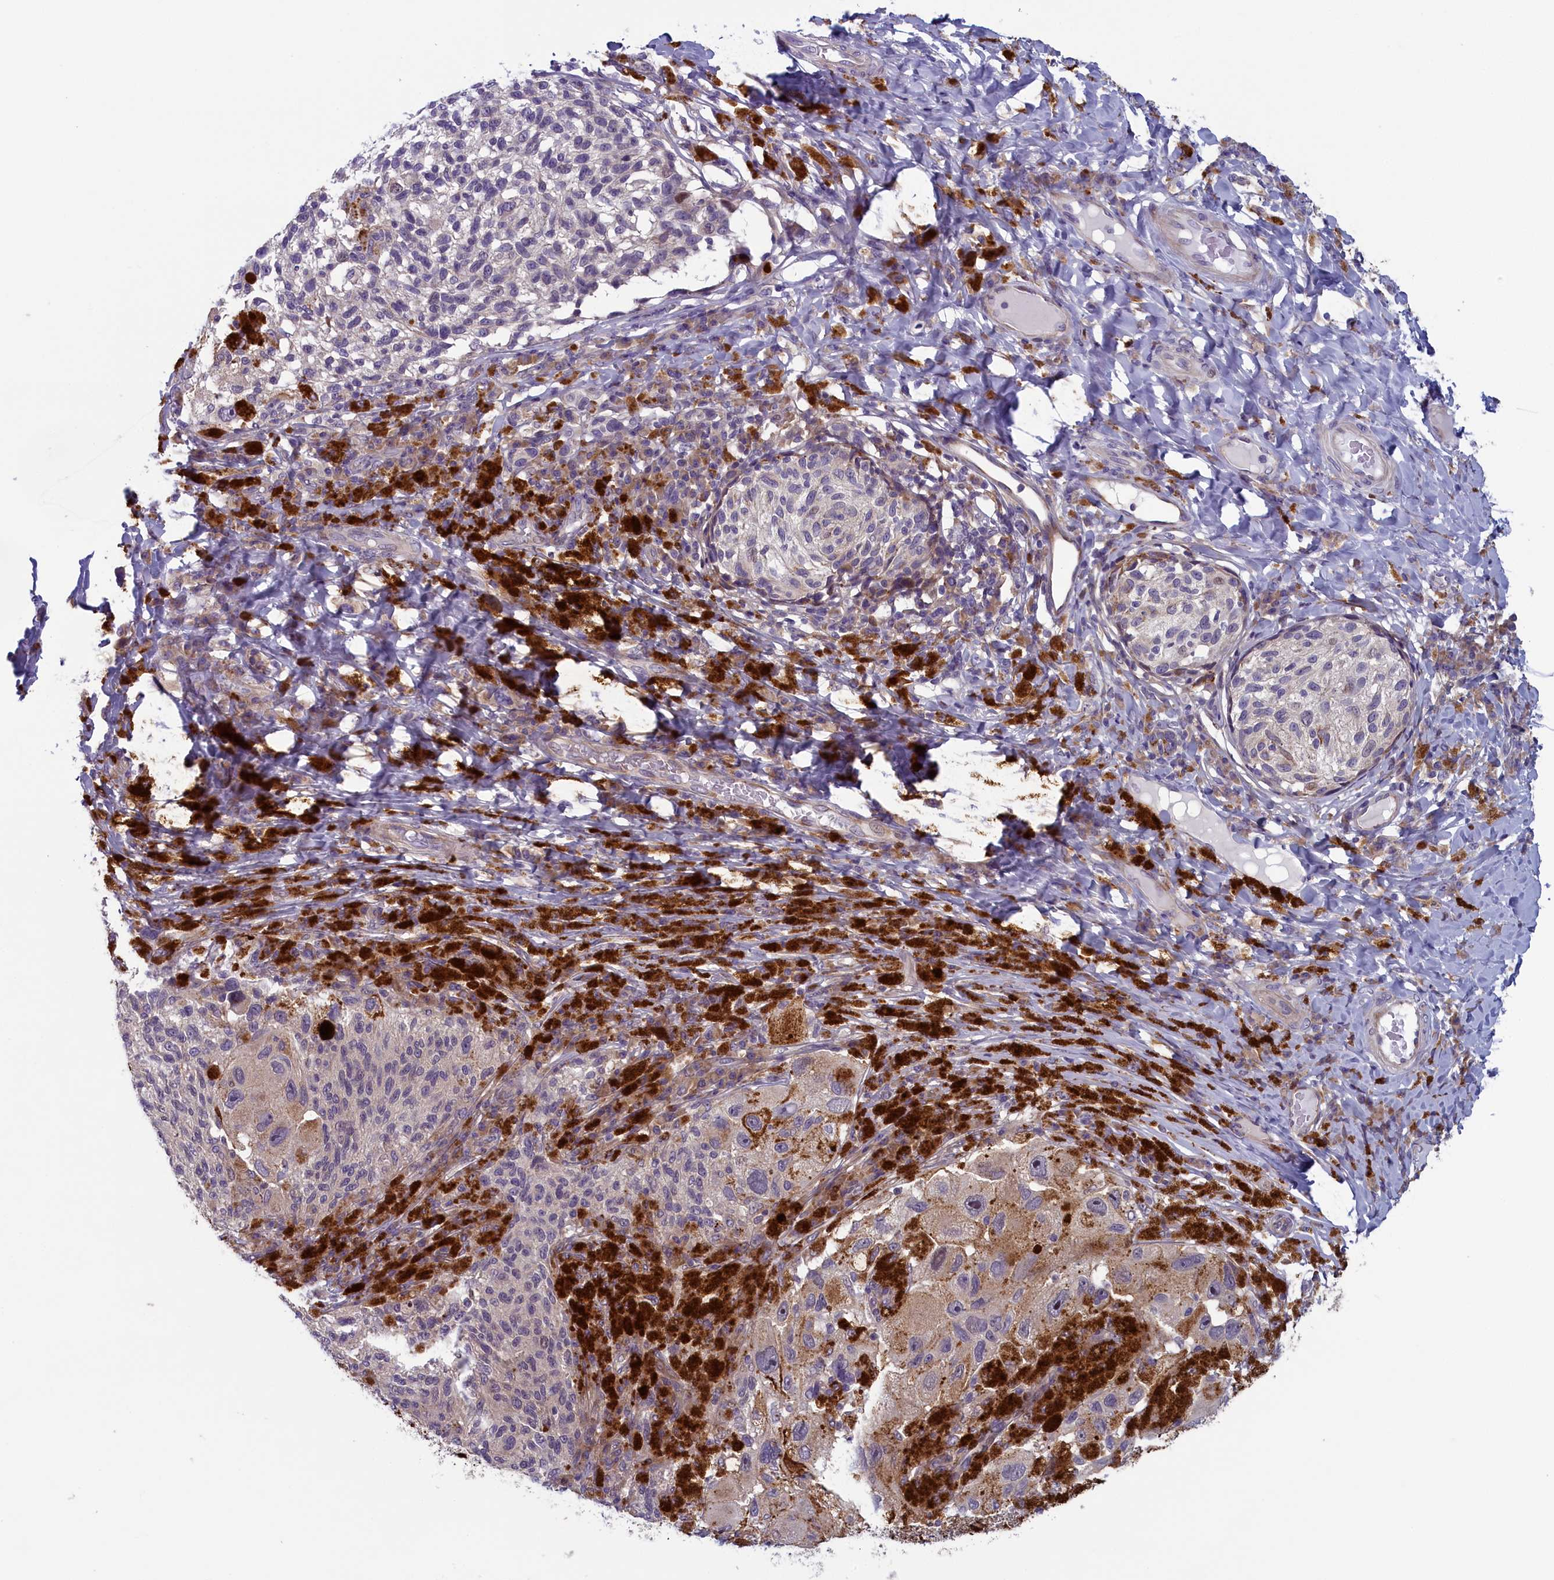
{"staining": {"intensity": "negative", "quantity": "none", "location": "none"}, "tissue": "melanoma", "cell_type": "Tumor cells", "image_type": "cancer", "snomed": [{"axis": "morphology", "description": "Malignant melanoma, NOS"}, {"axis": "topography", "description": "Skin"}], "caption": "Malignant melanoma was stained to show a protein in brown. There is no significant expression in tumor cells.", "gene": "ANKRD39", "patient": {"sex": "female", "age": 73}}